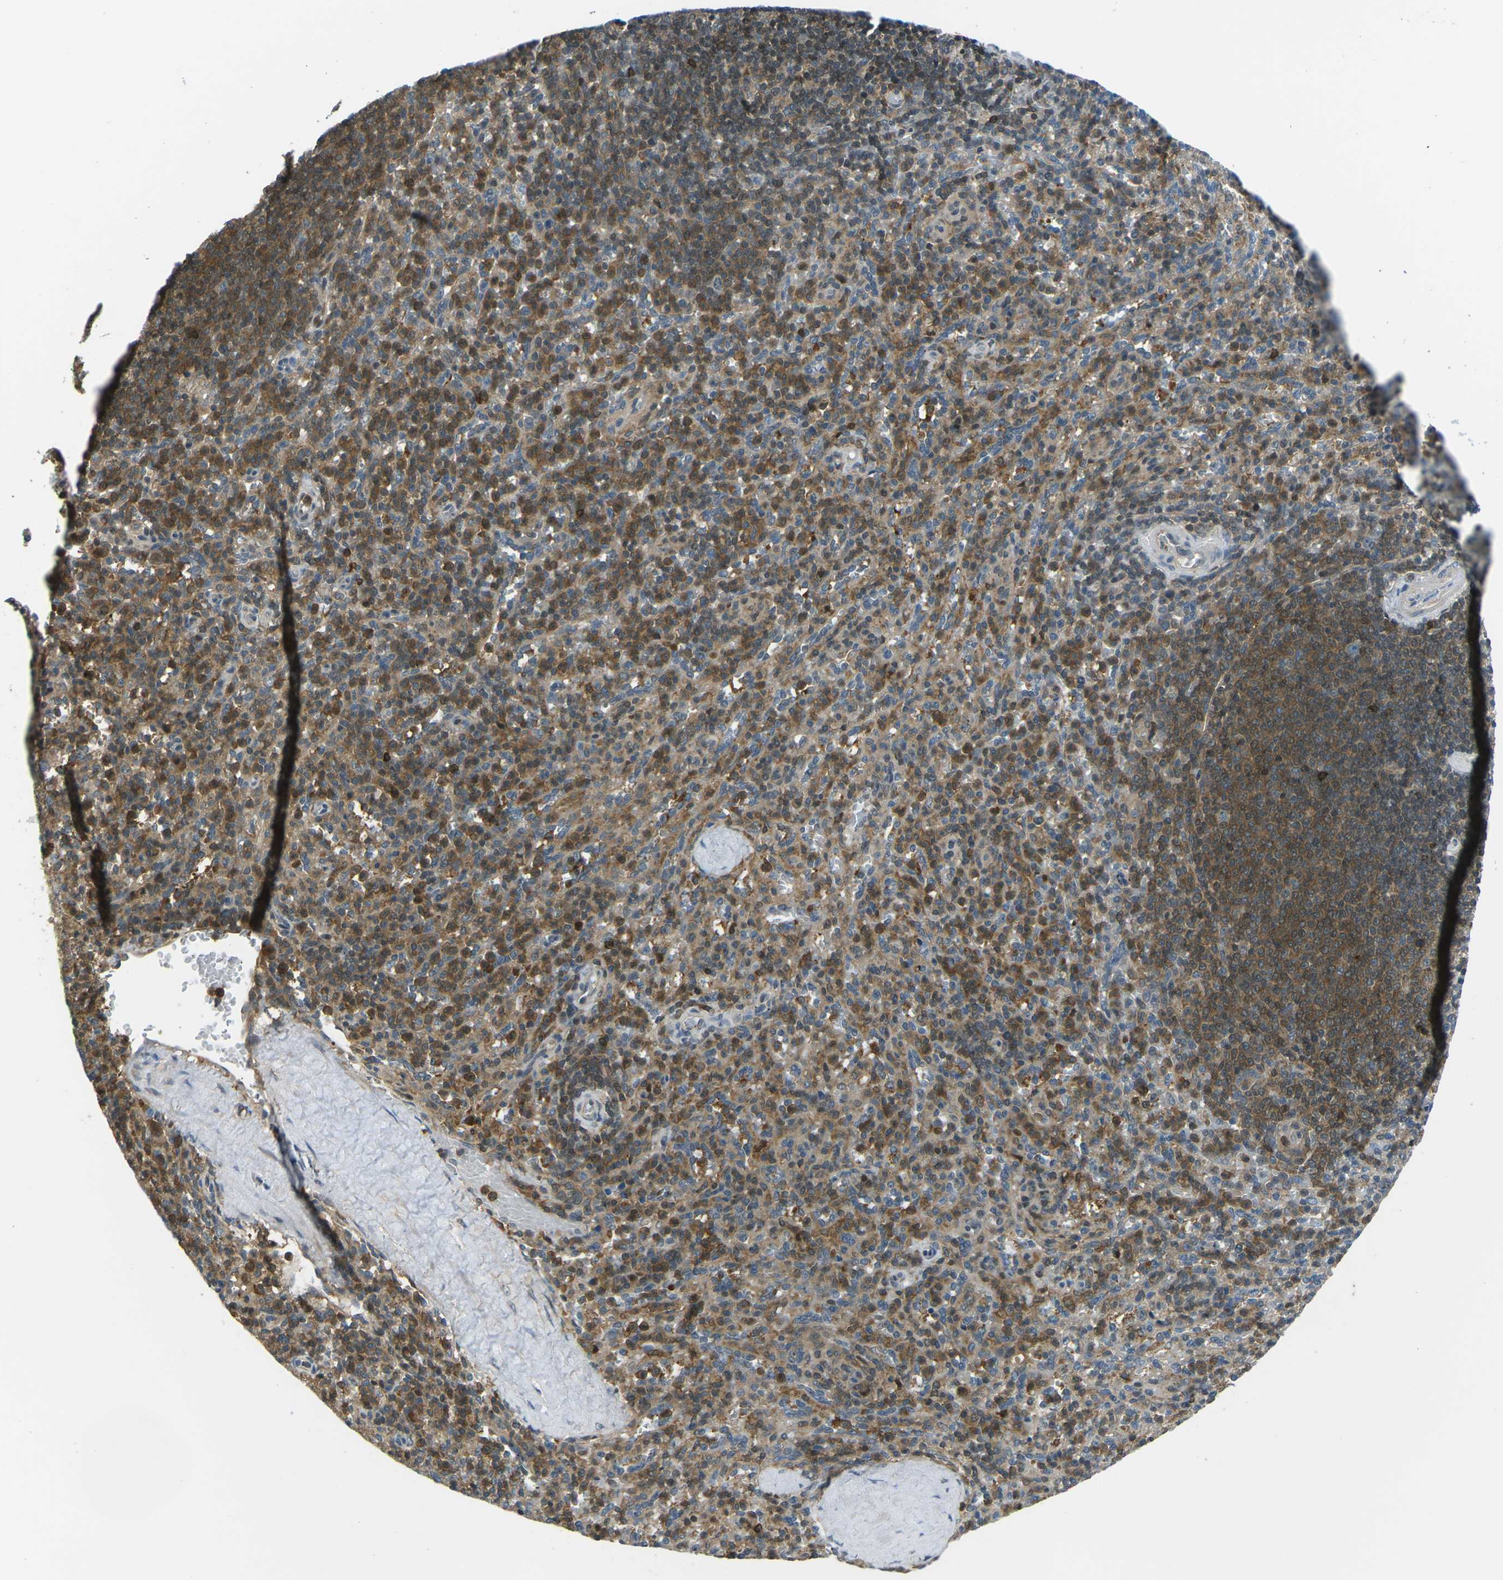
{"staining": {"intensity": "moderate", "quantity": ">75%", "location": "cytoplasmic/membranous"}, "tissue": "spleen", "cell_type": "Cells in red pulp", "image_type": "normal", "snomed": [{"axis": "morphology", "description": "Normal tissue, NOS"}, {"axis": "topography", "description": "Spleen"}], "caption": "Protein staining of benign spleen reveals moderate cytoplasmic/membranous expression in about >75% of cells in red pulp. The protein is stained brown, and the nuclei are stained in blue (DAB (3,3'-diaminobenzidine) IHC with brightfield microscopy, high magnification).", "gene": "PIEZO2", "patient": {"sex": "male", "age": 36}}